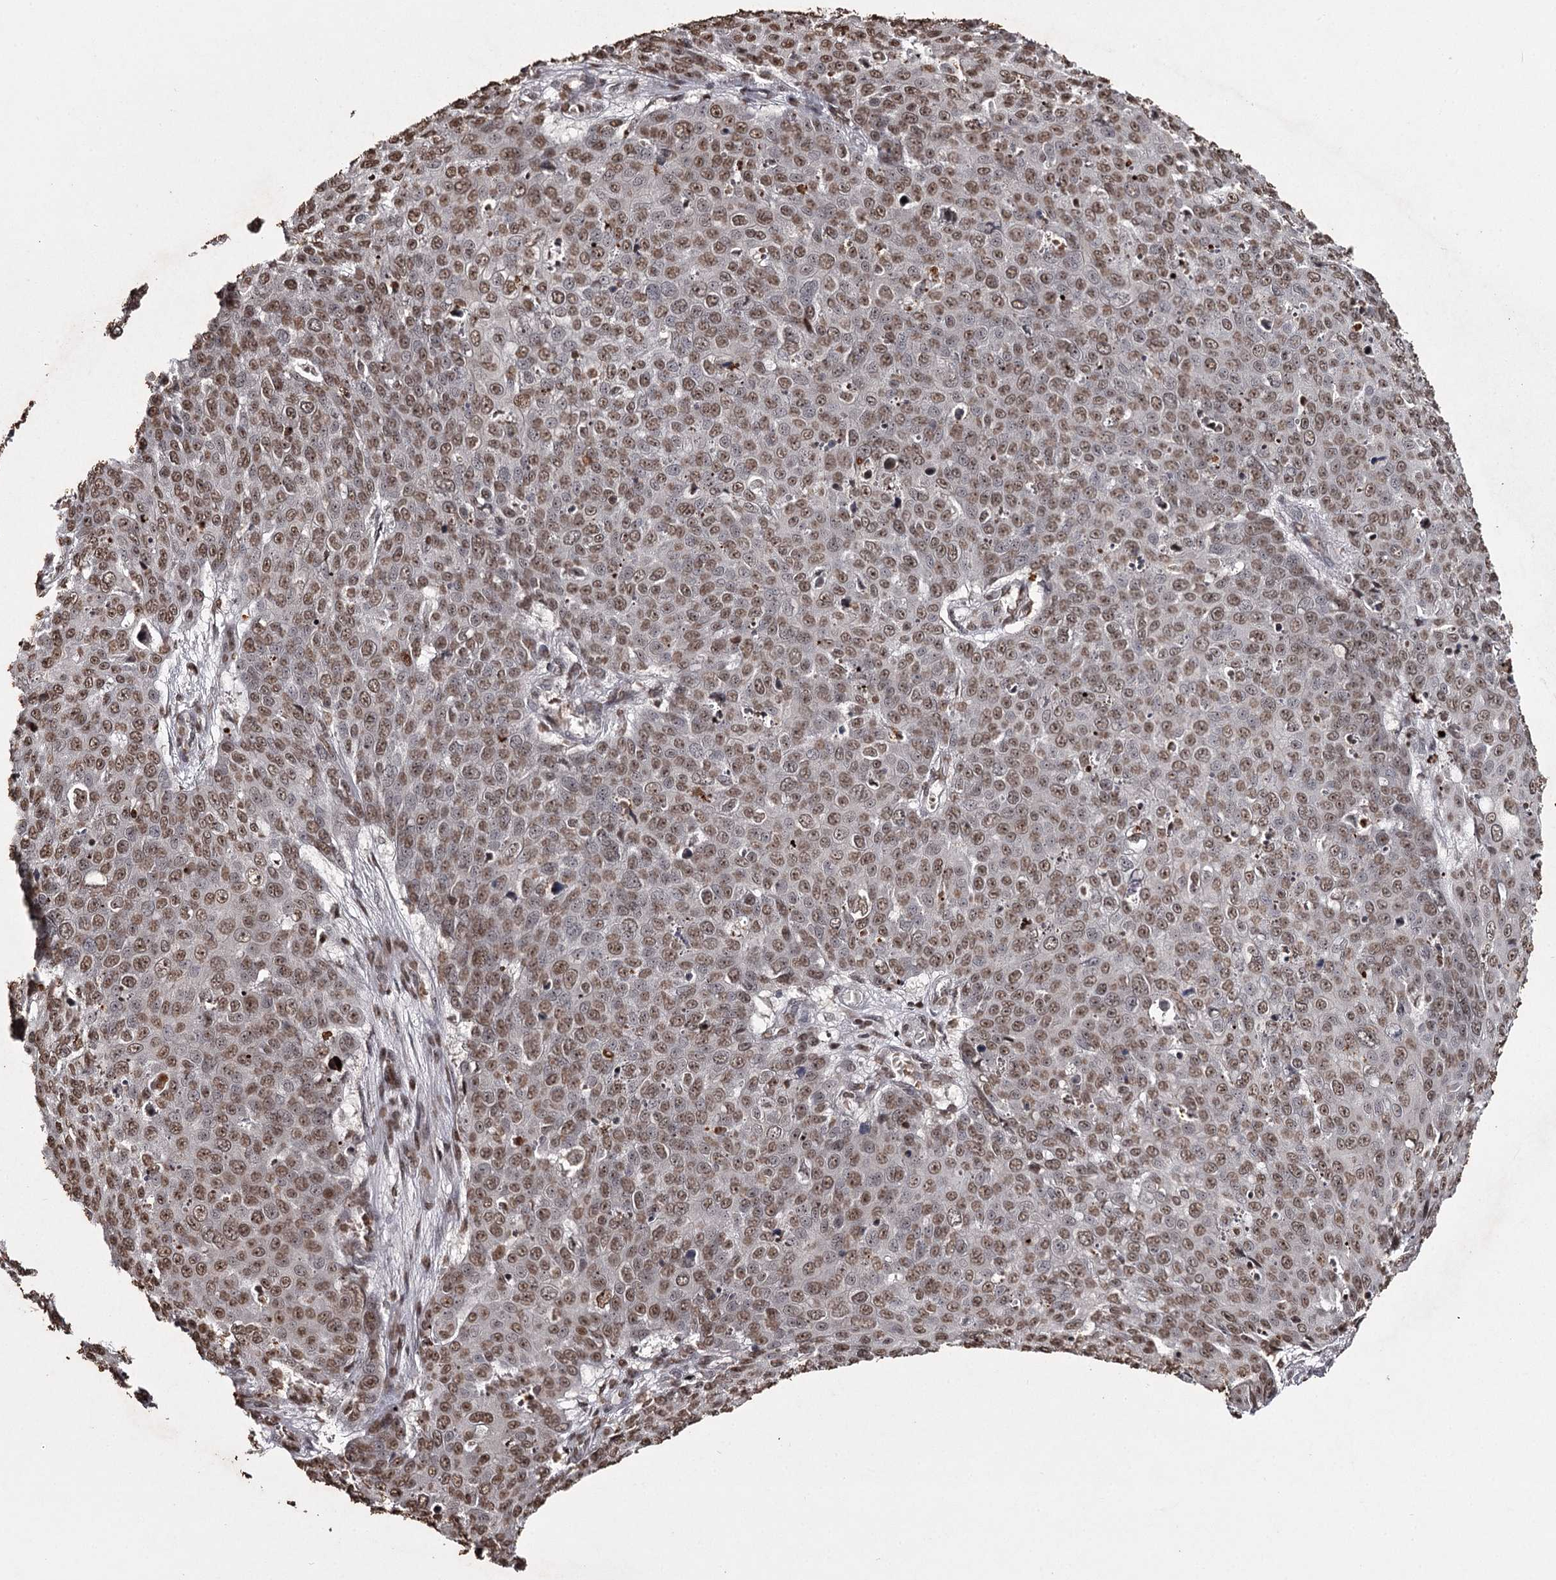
{"staining": {"intensity": "moderate", "quantity": ">75%", "location": "nuclear"}, "tissue": "skin cancer", "cell_type": "Tumor cells", "image_type": "cancer", "snomed": [{"axis": "morphology", "description": "Squamous cell carcinoma, NOS"}, {"axis": "topography", "description": "Skin"}], "caption": "Immunohistochemical staining of human squamous cell carcinoma (skin) displays medium levels of moderate nuclear staining in approximately >75% of tumor cells.", "gene": "THYN1", "patient": {"sex": "male", "age": 71}}